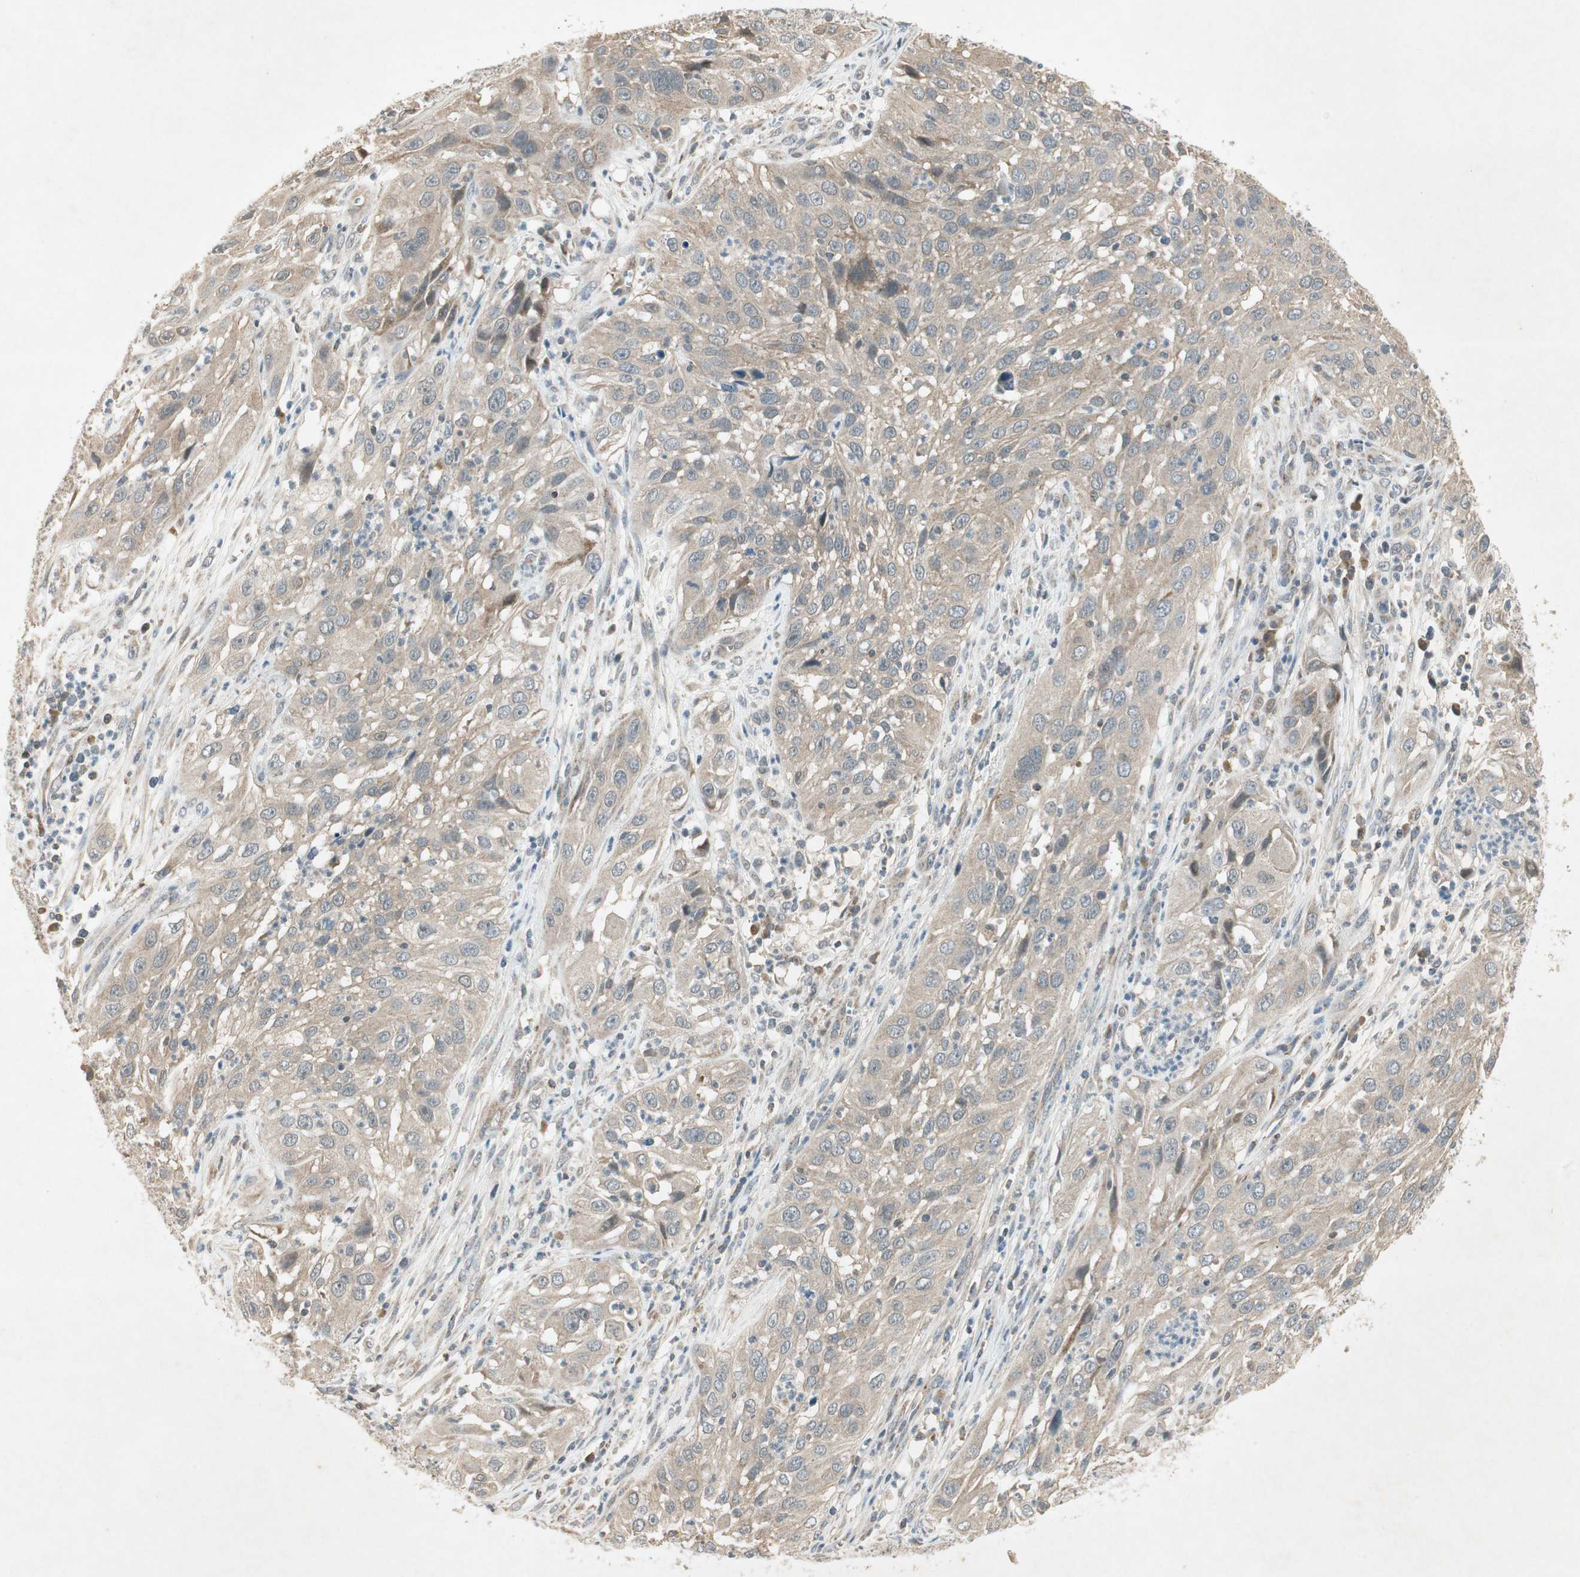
{"staining": {"intensity": "weak", "quantity": ">75%", "location": "cytoplasmic/membranous"}, "tissue": "cervical cancer", "cell_type": "Tumor cells", "image_type": "cancer", "snomed": [{"axis": "morphology", "description": "Squamous cell carcinoma, NOS"}, {"axis": "topography", "description": "Cervix"}], "caption": "Immunohistochemistry of human cervical squamous cell carcinoma demonstrates low levels of weak cytoplasmic/membranous expression in about >75% of tumor cells. Immunohistochemistry stains the protein of interest in brown and the nuclei are stained blue.", "gene": "USP2", "patient": {"sex": "female", "age": 32}}